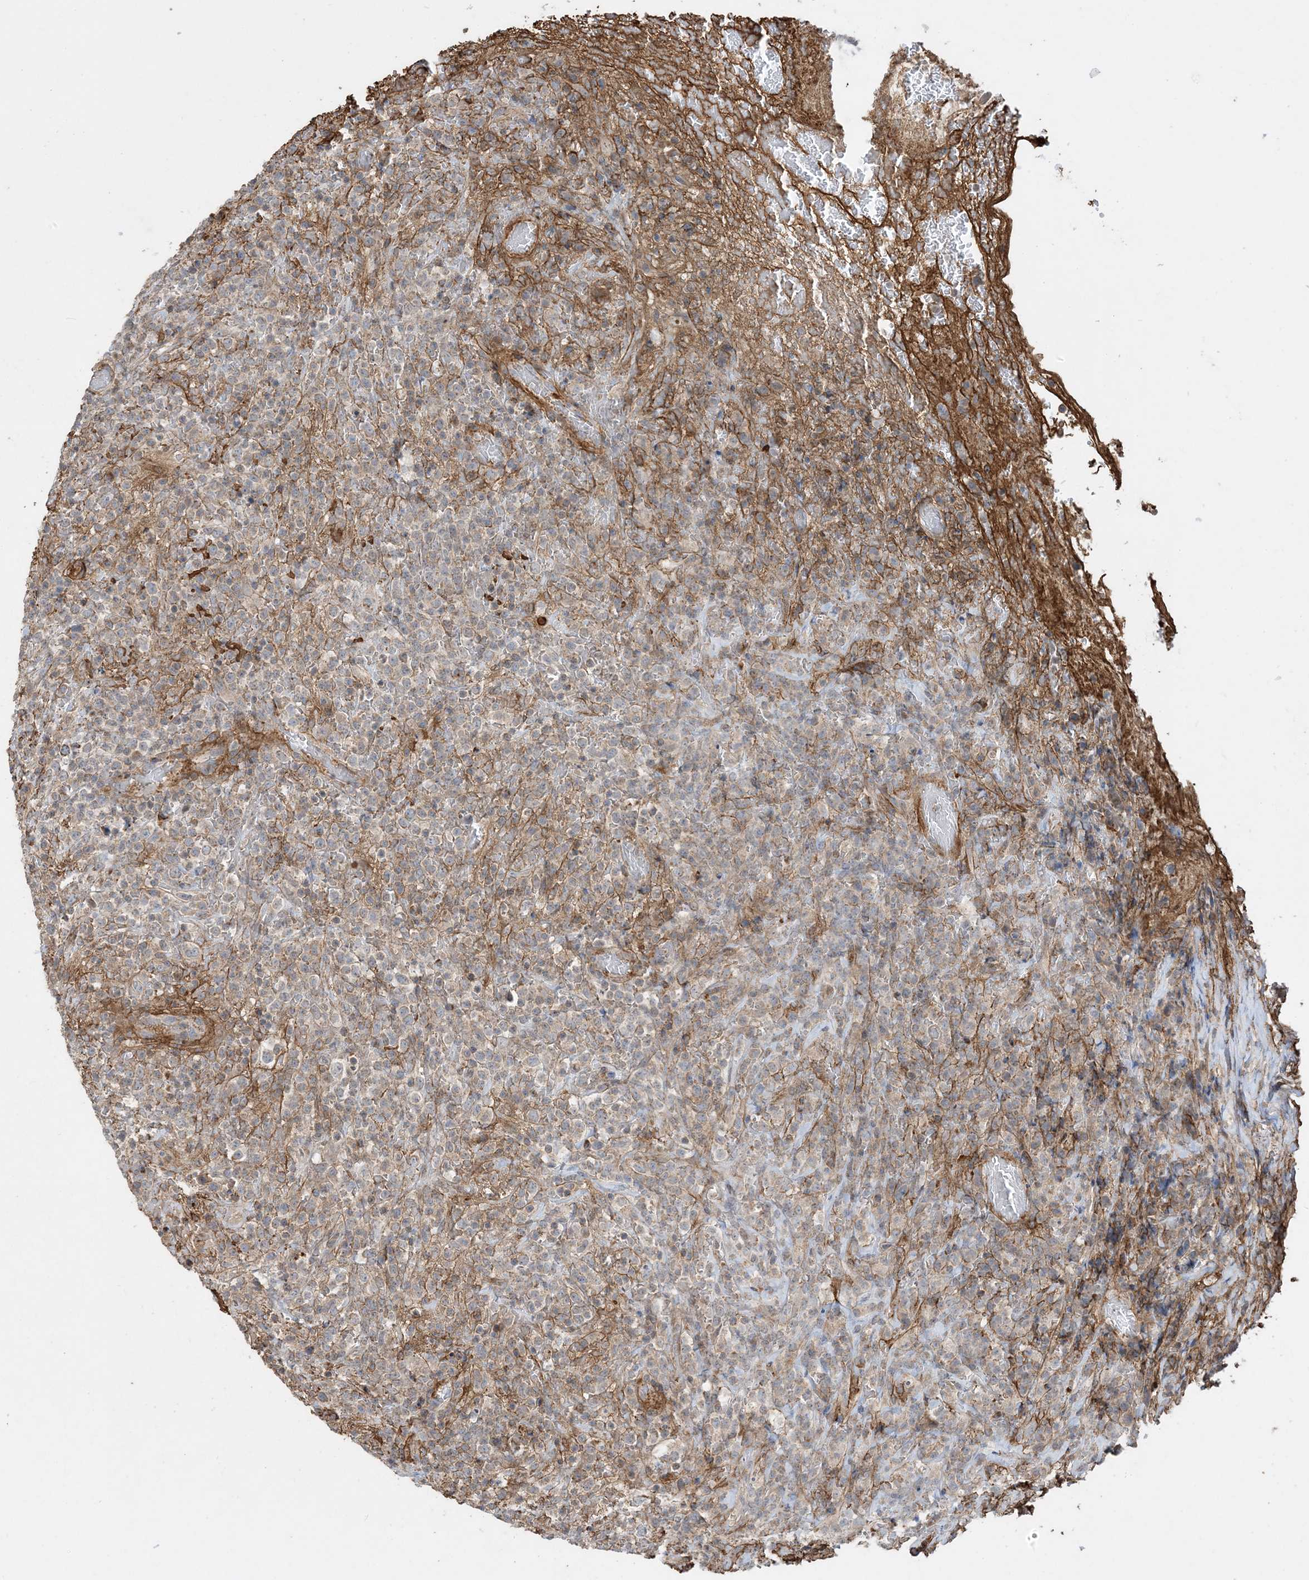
{"staining": {"intensity": "negative", "quantity": "none", "location": "none"}, "tissue": "lymphoma", "cell_type": "Tumor cells", "image_type": "cancer", "snomed": [{"axis": "morphology", "description": "Malignant lymphoma, non-Hodgkin's type, High grade"}, {"axis": "topography", "description": "Colon"}], "caption": "This is an IHC image of malignant lymphoma, non-Hodgkin's type (high-grade). There is no expression in tumor cells.", "gene": "ECHDC1", "patient": {"sex": "female", "age": 53}}